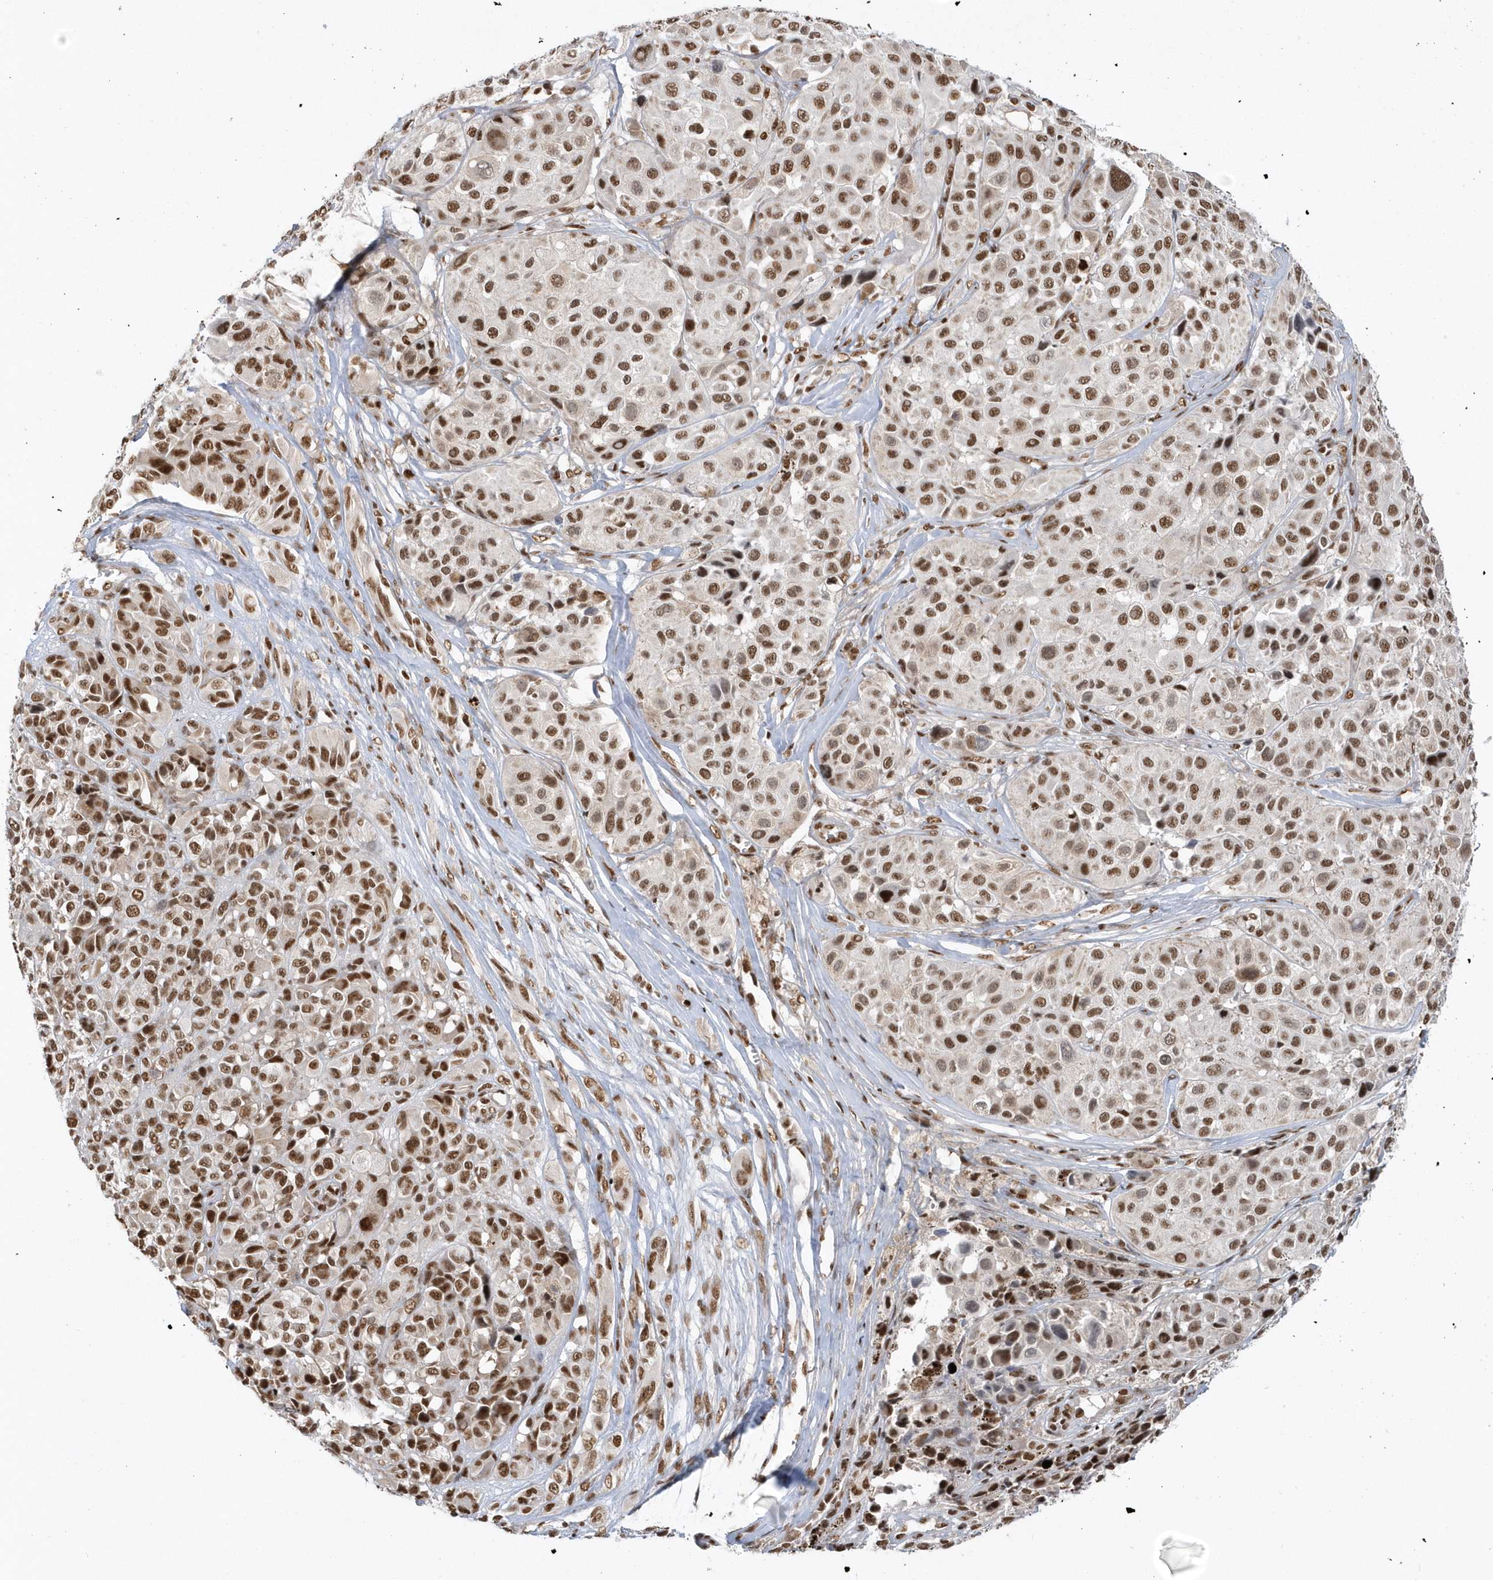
{"staining": {"intensity": "moderate", "quantity": ">75%", "location": "nuclear"}, "tissue": "melanoma", "cell_type": "Tumor cells", "image_type": "cancer", "snomed": [{"axis": "morphology", "description": "Malignant melanoma, NOS"}, {"axis": "topography", "description": "Skin of trunk"}], "caption": "Malignant melanoma stained with DAB immunohistochemistry (IHC) reveals medium levels of moderate nuclear staining in approximately >75% of tumor cells.", "gene": "SEPHS1", "patient": {"sex": "male", "age": 71}}